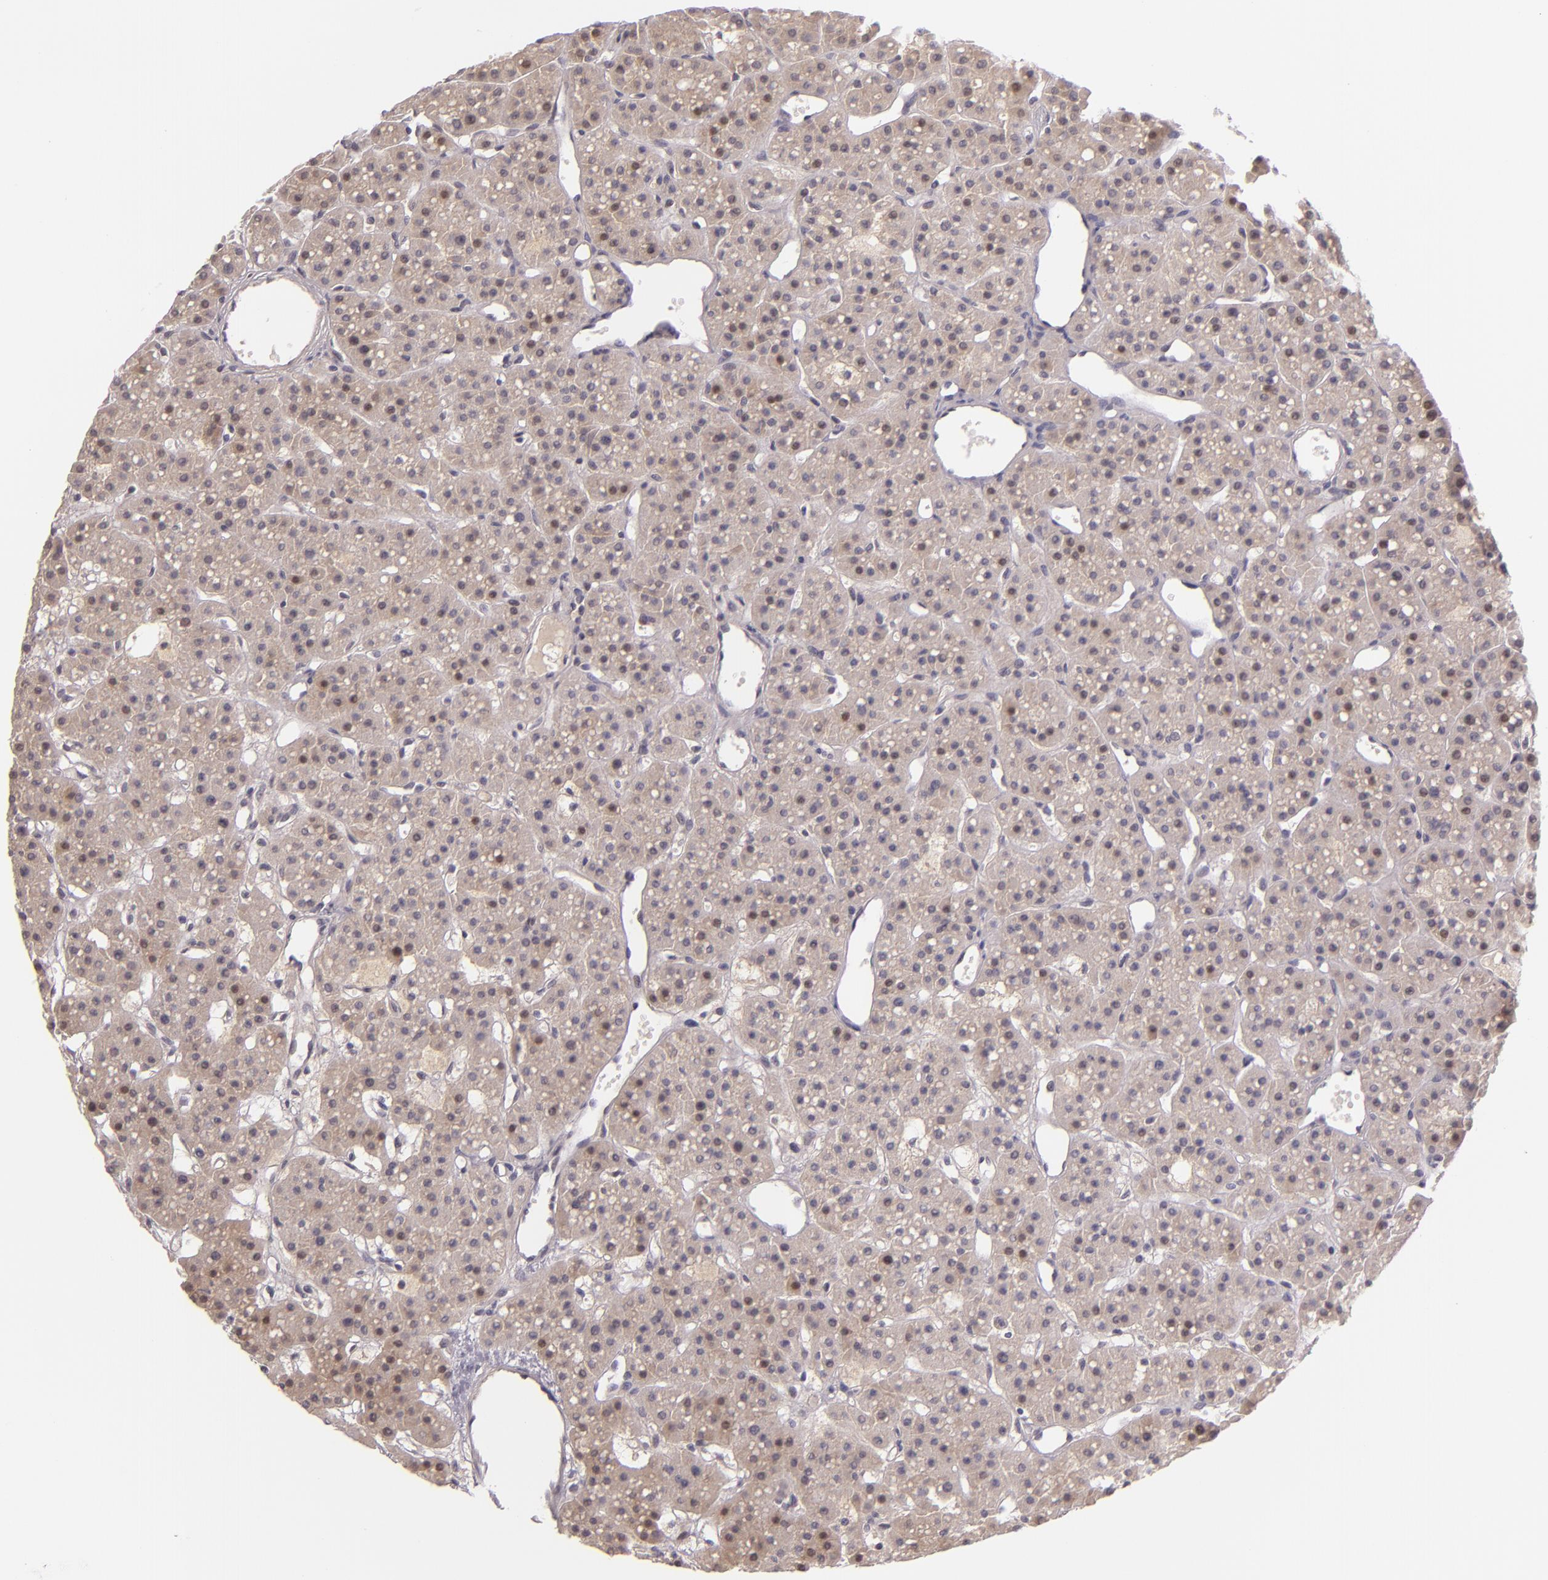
{"staining": {"intensity": "moderate", "quantity": "25%-75%", "location": "cytoplasmic/membranous"}, "tissue": "parathyroid gland", "cell_type": "Glandular cells", "image_type": "normal", "snomed": [{"axis": "morphology", "description": "Normal tissue, NOS"}, {"axis": "topography", "description": "Parathyroid gland"}], "caption": "Immunohistochemistry image of unremarkable parathyroid gland stained for a protein (brown), which exhibits medium levels of moderate cytoplasmic/membranous positivity in about 25%-75% of glandular cells.", "gene": "CSE1L", "patient": {"sex": "female", "age": 76}}